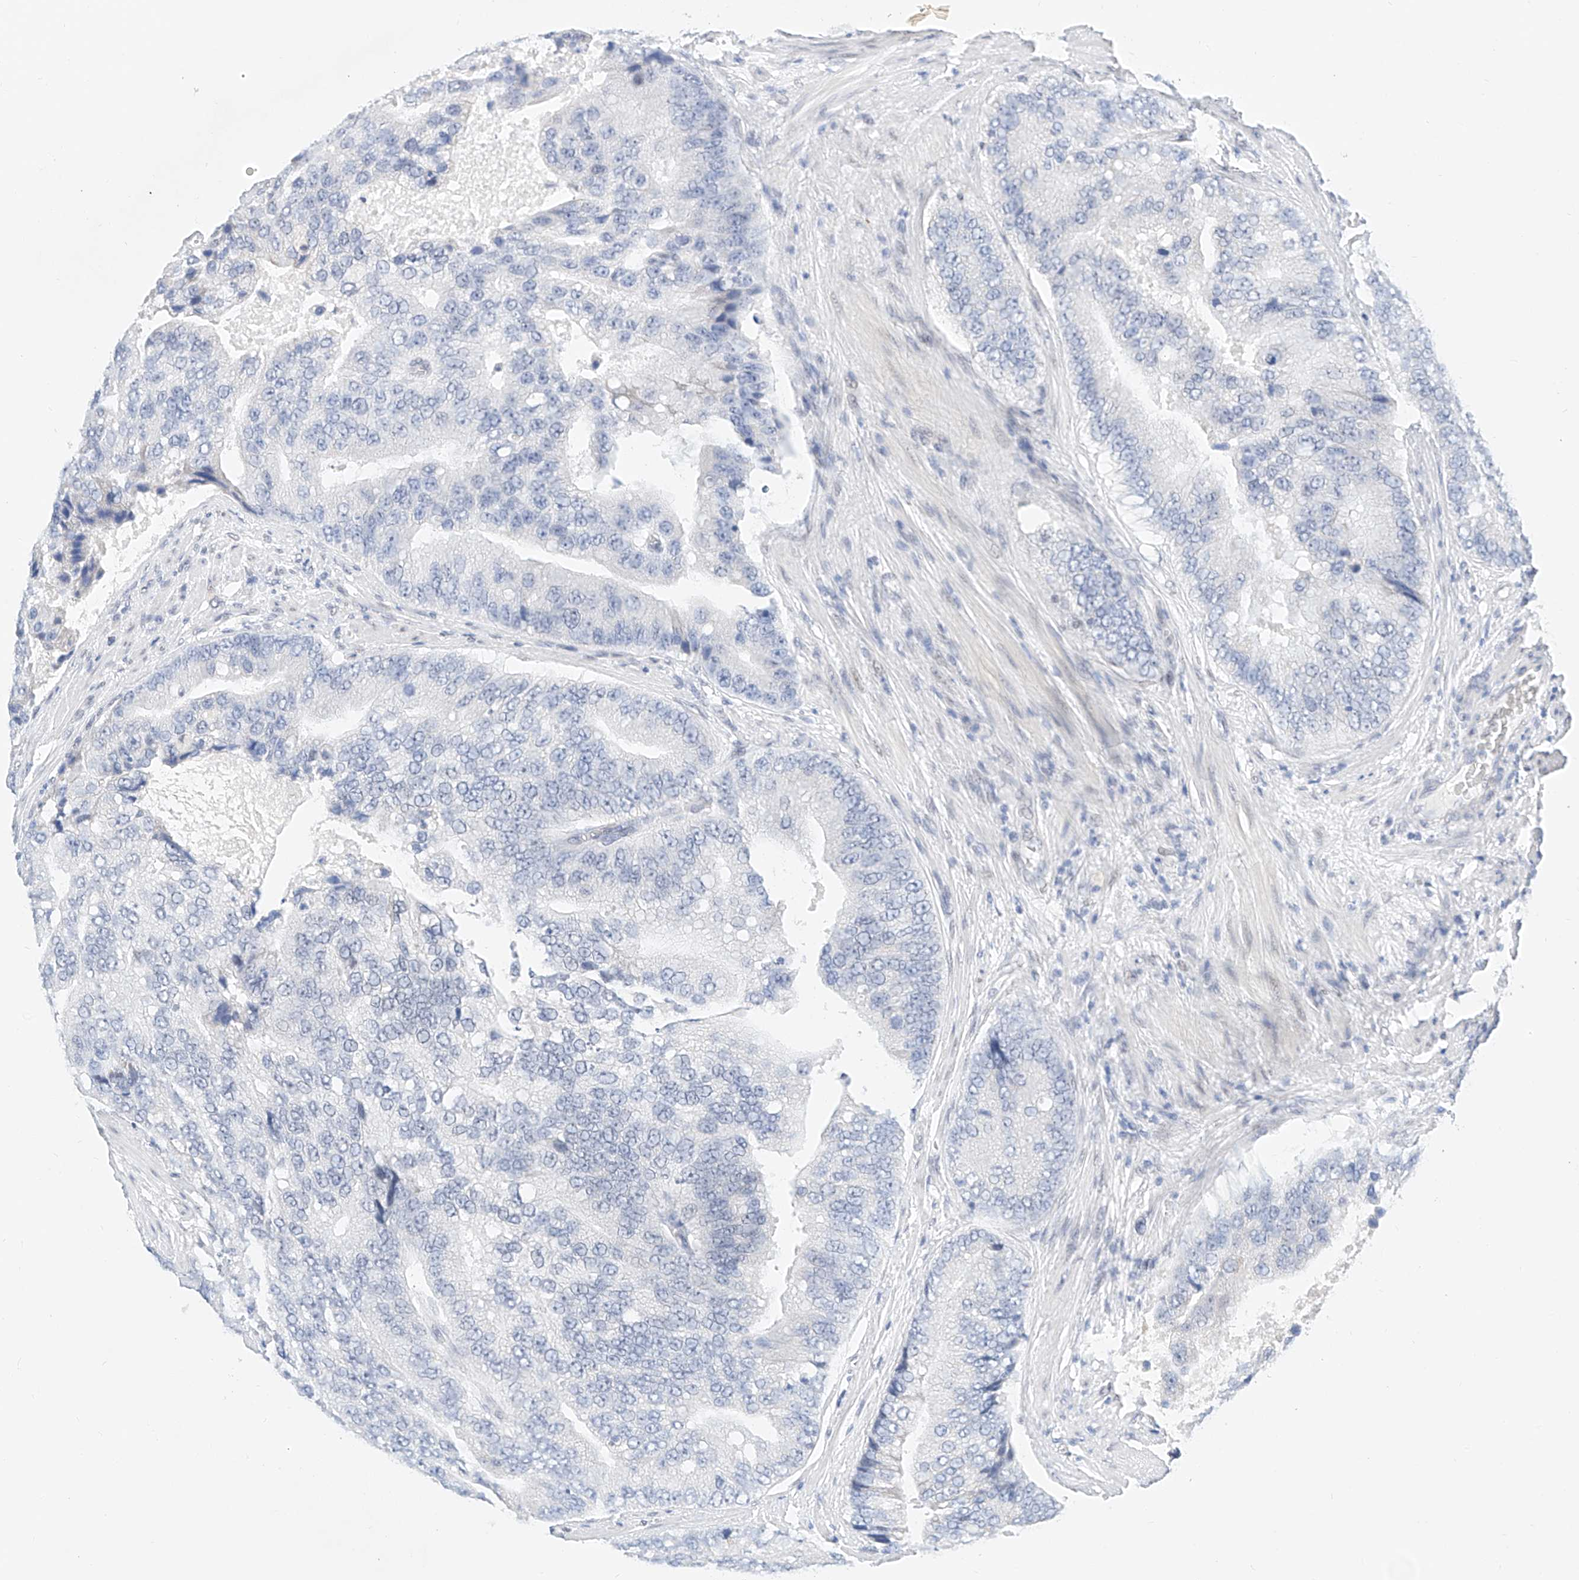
{"staining": {"intensity": "negative", "quantity": "none", "location": "none"}, "tissue": "prostate cancer", "cell_type": "Tumor cells", "image_type": "cancer", "snomed": [{"axis": "morphology", "description": "Adenocarcinoma, High grade"}, {"axis": "topography", "description": "Prostate"}], "caption": "This image is of prostate cancer (adenocarcinoma (high-grade)) stained with IHC to label a protein in brown with the nuclei are counter-stained blue. There is no expression in tumor cells. (DAB immunohistochemistry, high magnification).", "gene": "KCNJ1", "patient": {"sex": "male", "age": 70}}